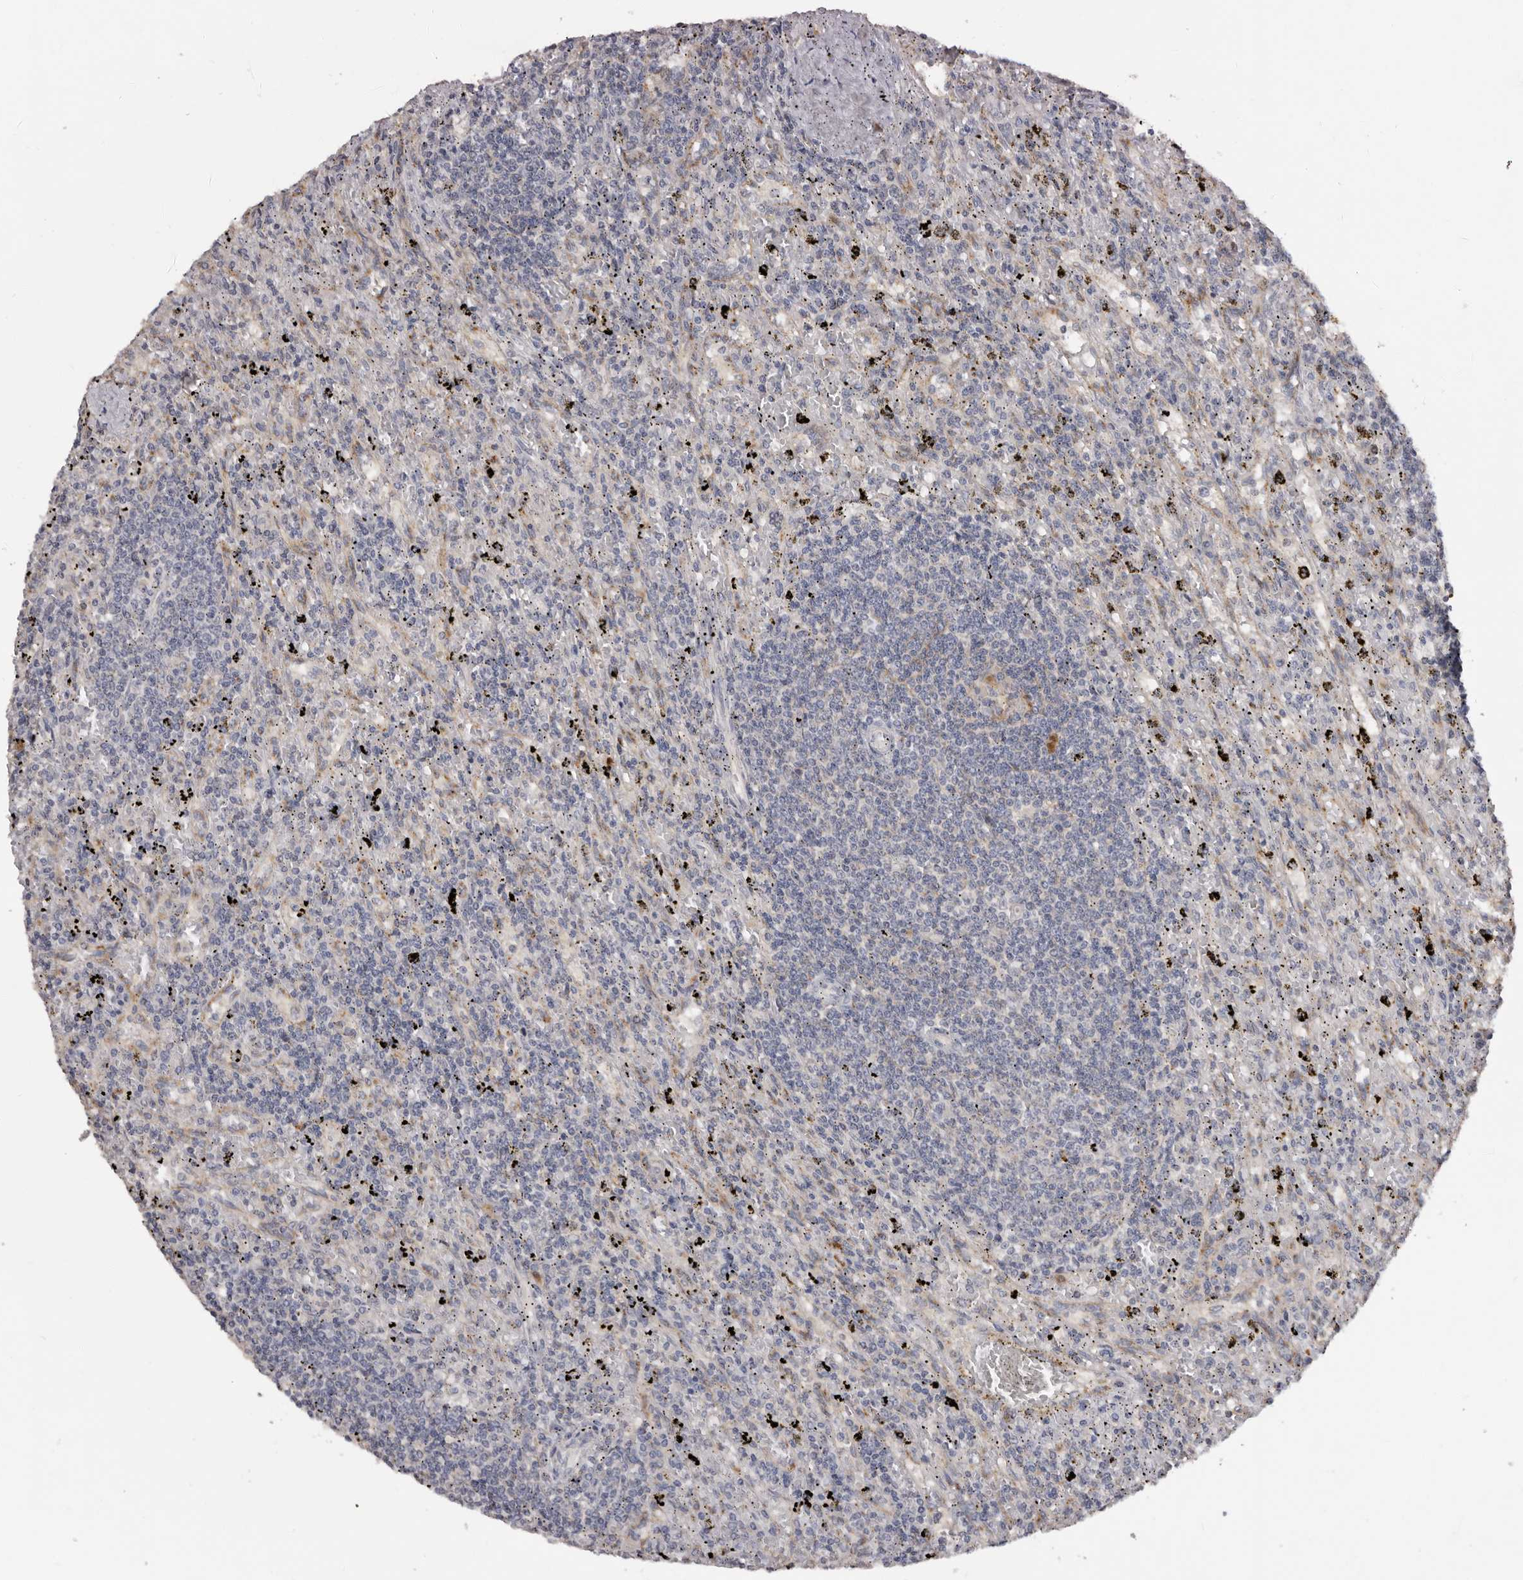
{"staining": {"intensity": "negative", "quantity": "none", "location": "none"}, "tissue": "lymphoma", "cell_type": "Tumor cells", "image_type": "cancer", "snomed": [{"axis": "morphology", "description": "Malignant lymphoma, non-Hodgkin's type, Low grade"}, {"axis": "topography", "description": "Spleen"}], "caption": "This is an immunohistochemistry (IHC) image of human lymphoma. There is no expression in tumor cells.", "gene": "DAP", "patient": {"sex": "male", "age": 76}}